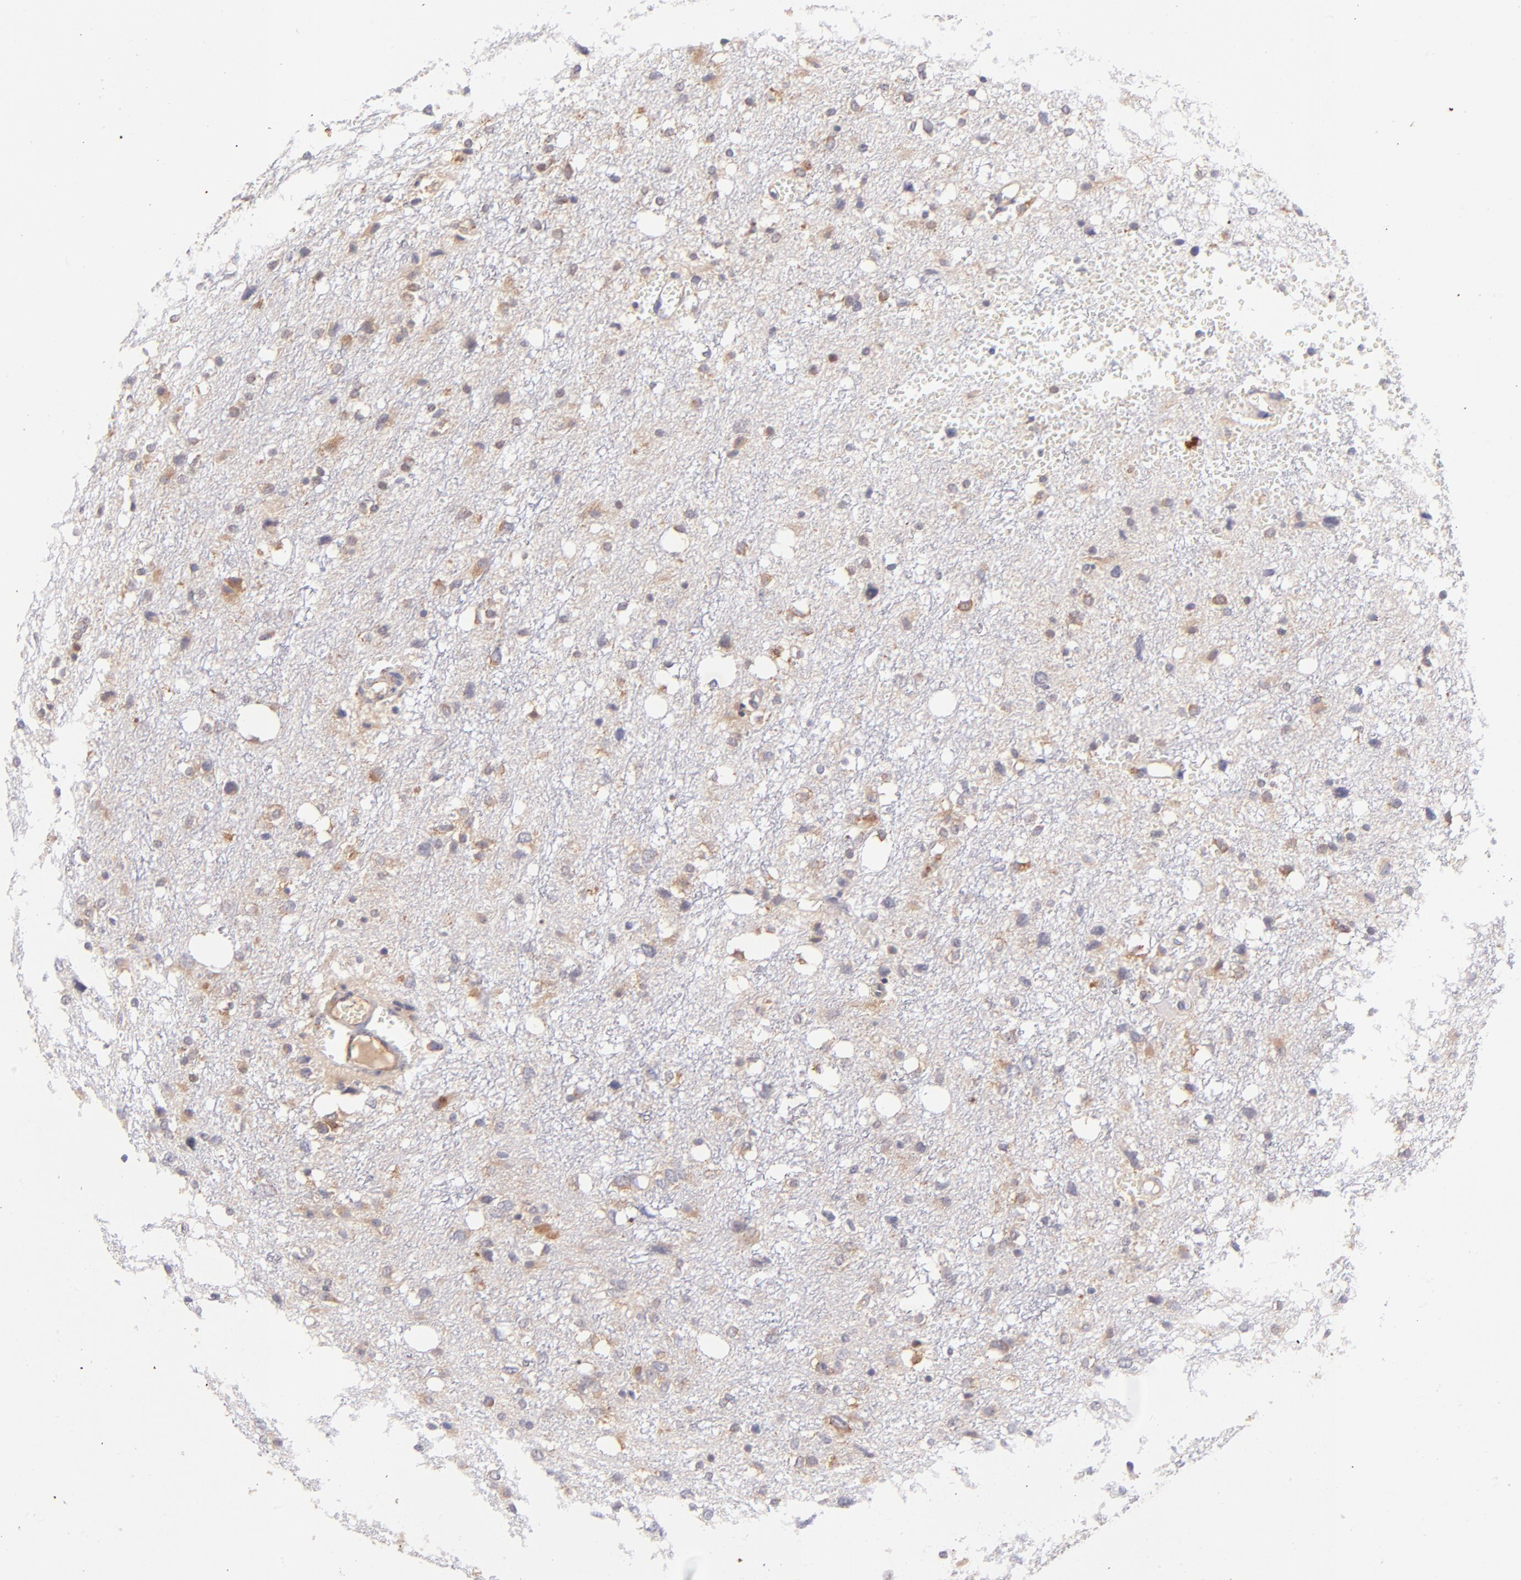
{"staining": {"intensity": "moderate", "quantity": "<25%", "location": "cytoplasmic/membranous"}, "tissue": "glioma", "cell_type": "Tumor cells", "image_type": "cancer", "snomed": [{"axis": "morphology", "description": "Glioma, malignant, High grade"}, {"axis": "topography", "description": "Brain"}], "caption": "Malignant high-grade glioma stained with a brown dye exhibits moderate cytoplasmic/membranous positive staining in approximately <25% of tumor cells.", "gene": "RPL11", "patient": {"sex": "female", "age": 59}}